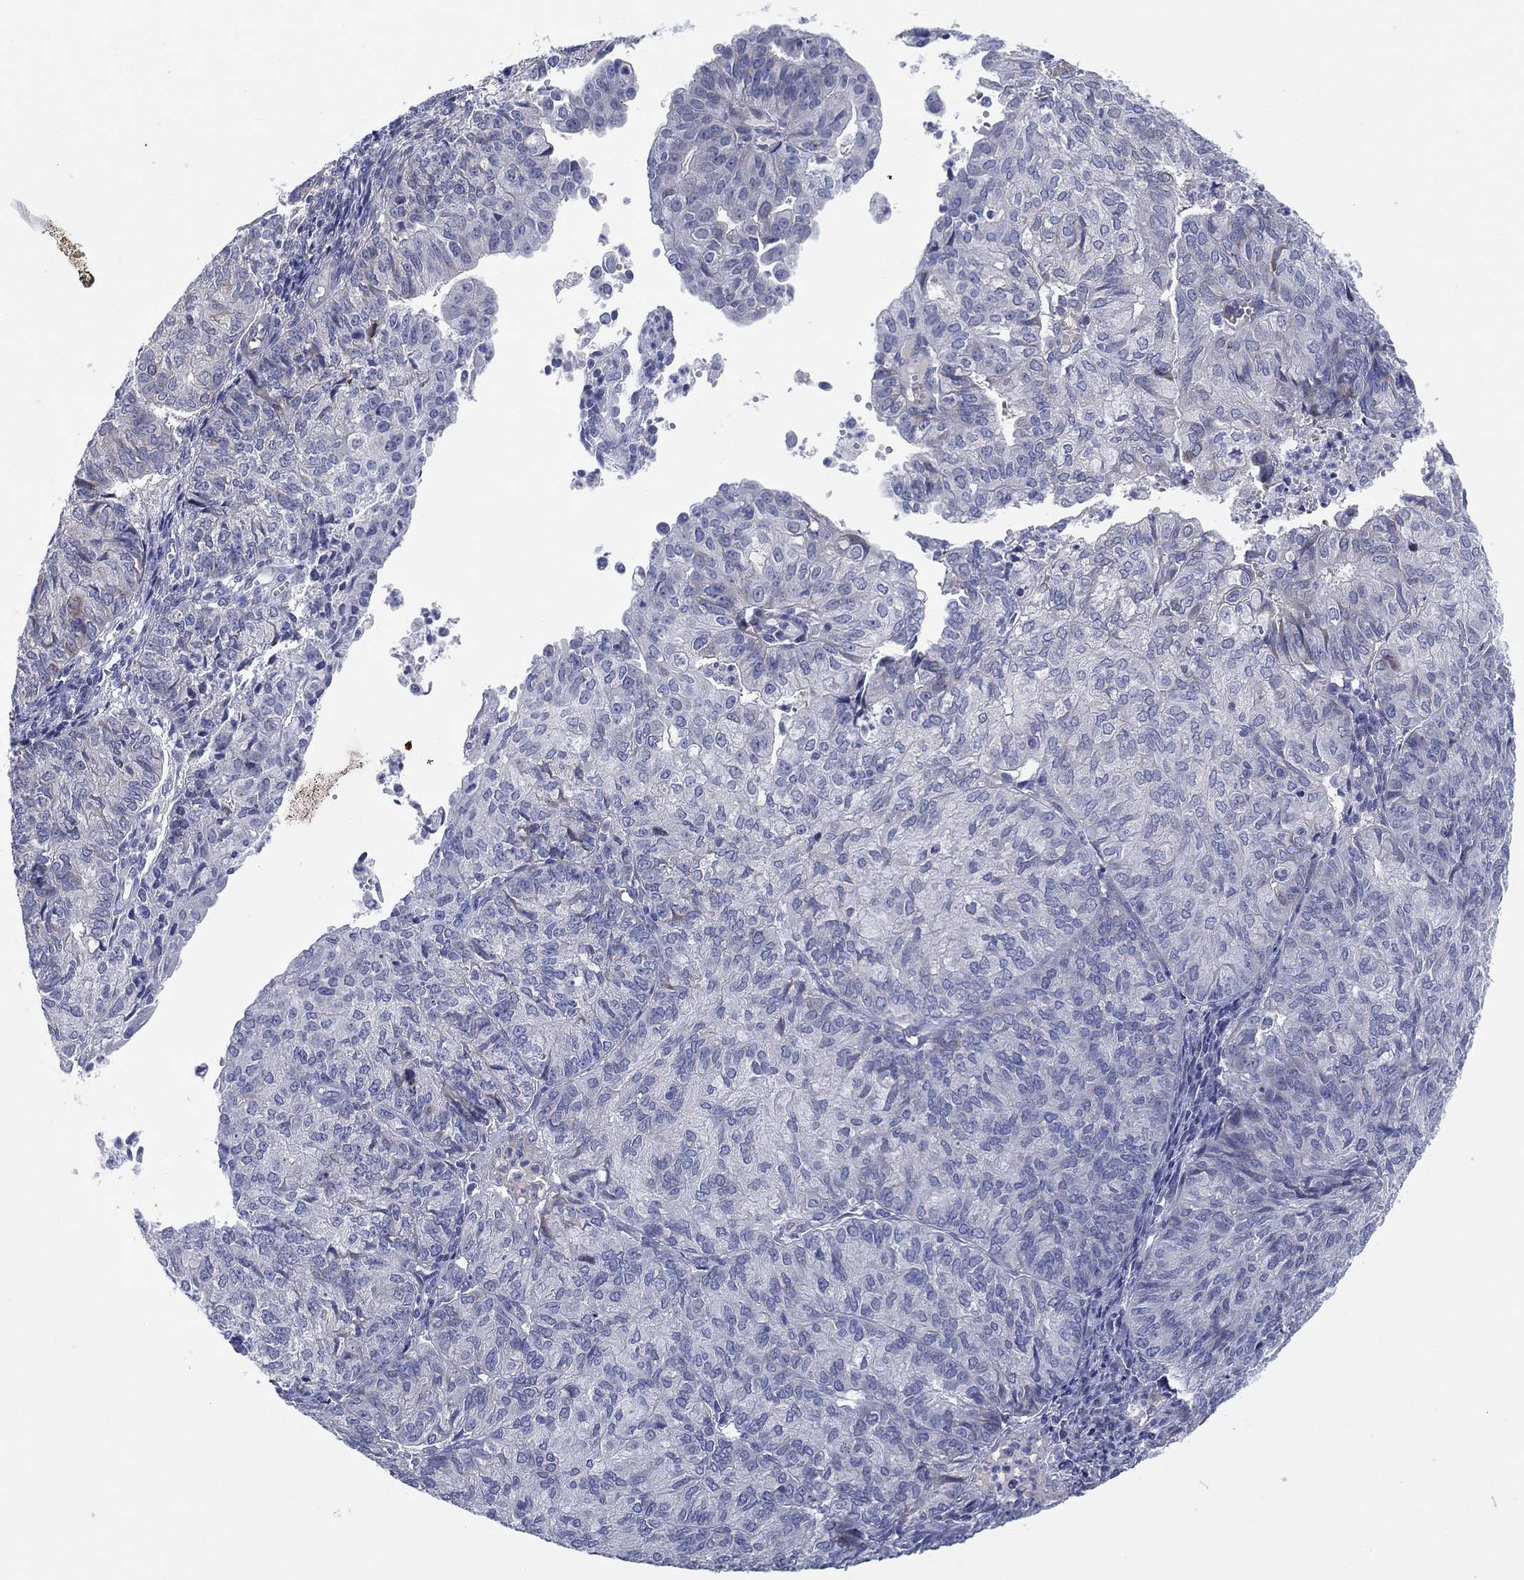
{"staining": {"intensity": "negative", "quantity": "none", "location": "none"}, "tissue": "endometrial cancer", "cell_type": "Tumor cells", "image_type": "cancer", "snomed": [{"axis": "morphology", "description": "Adenocarcinoma, NOS"}, {"axis": "topography", "description": "Endometrium"}], "caption": "DAB immunohistochemical staining of endometrial cancer (adenocarcinoma) displays no significant staining in tumor cells.", "gene": "HEATR4", "patient": {"sex": "female", "age": 82}}